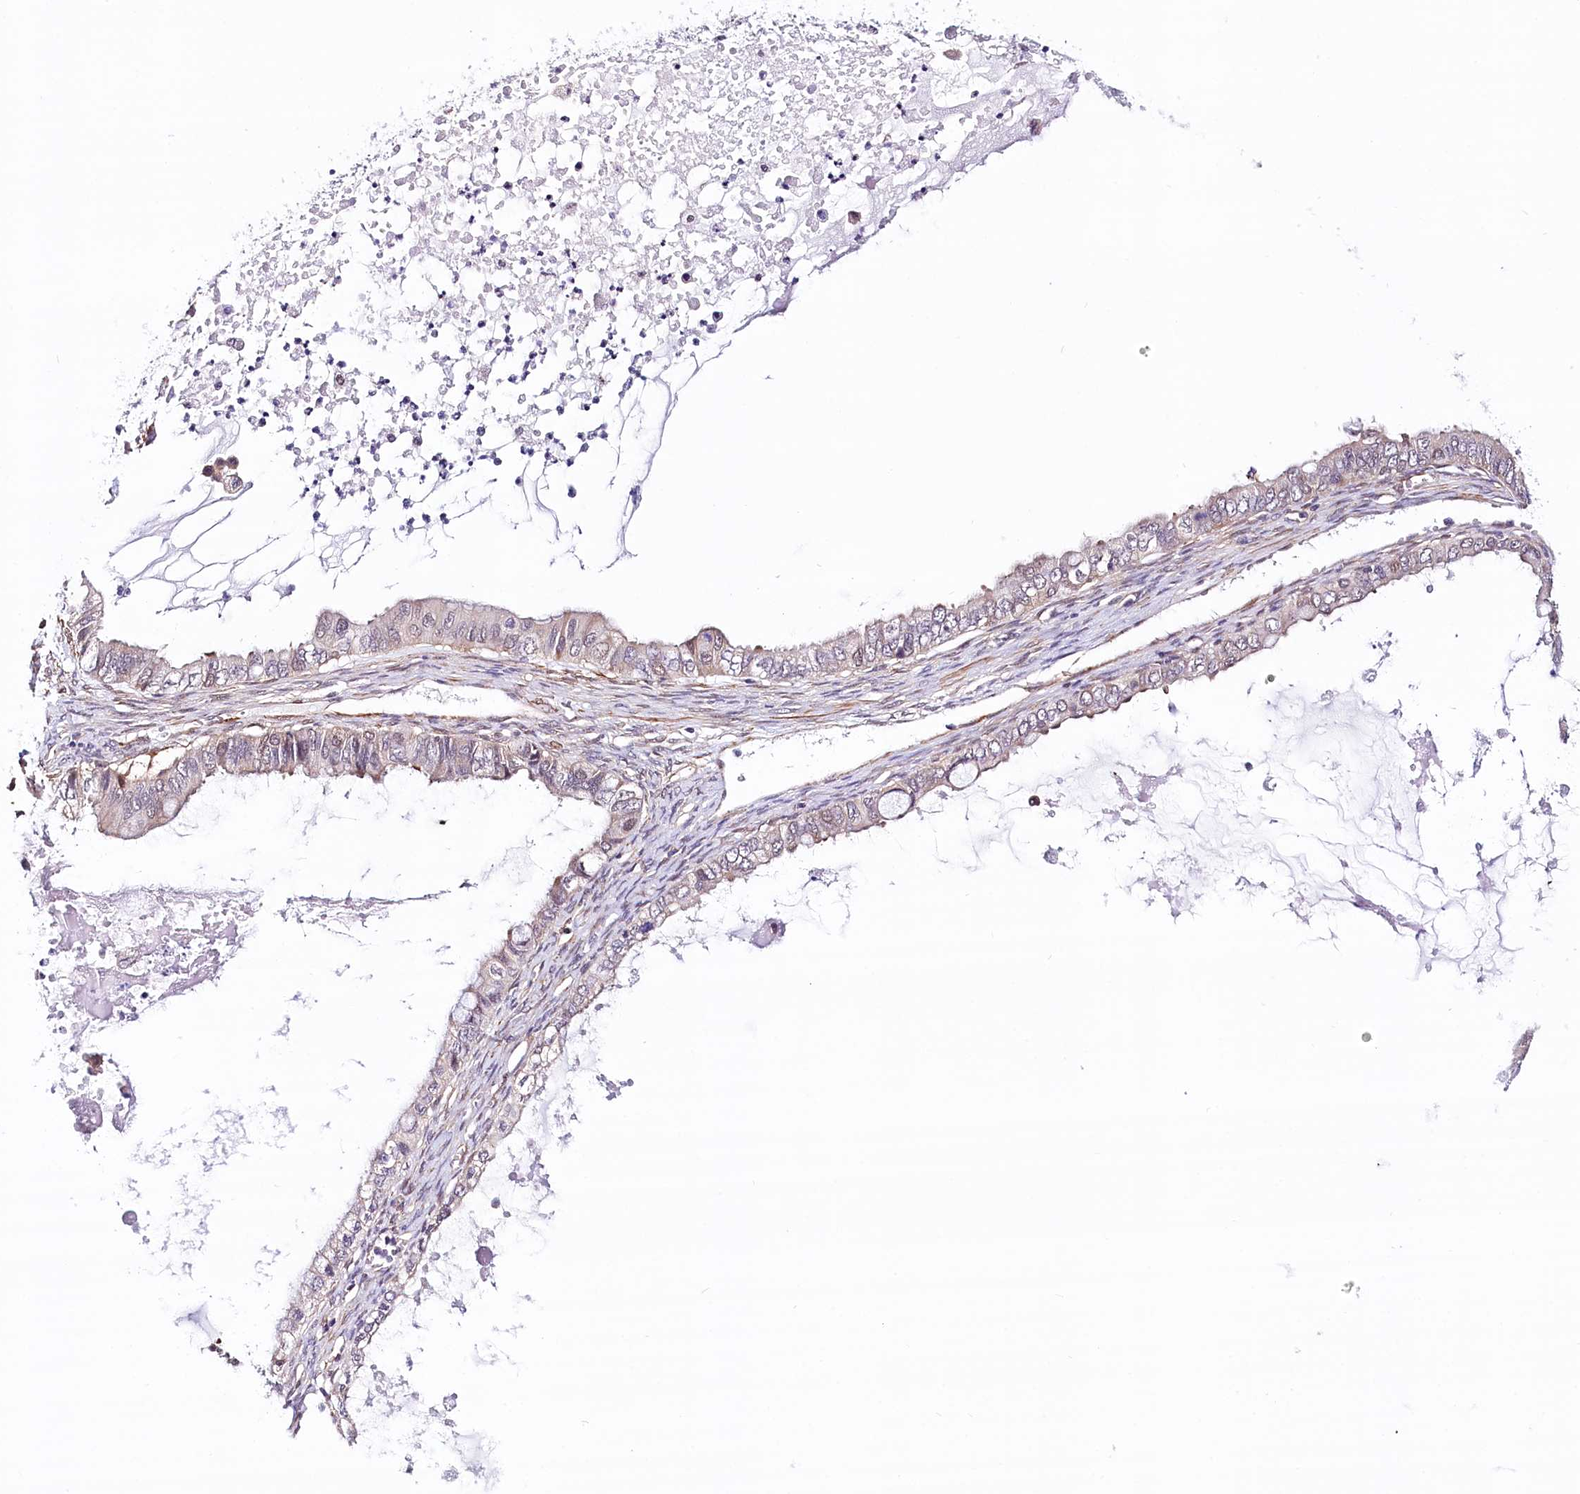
{"staining": {"intensity": "negative", "quantity": "none", "location": "none"}, "tissue": "ovarian cancer", "cell_type": "Tumor cells", "image_type": "cancer", "snomed": [{"axis": "morphology", "description": "Cystadenocarcinoma, mucinous, NOS"}, {"axis": "topography", "description": "Ovary"}], "caption": "There is no significant staining in tumor cells of mucinous cystadenocarcinoma (ovarian).", "gene": "PPP2R5B", "patient": {"sex": "female", "age": 80}}